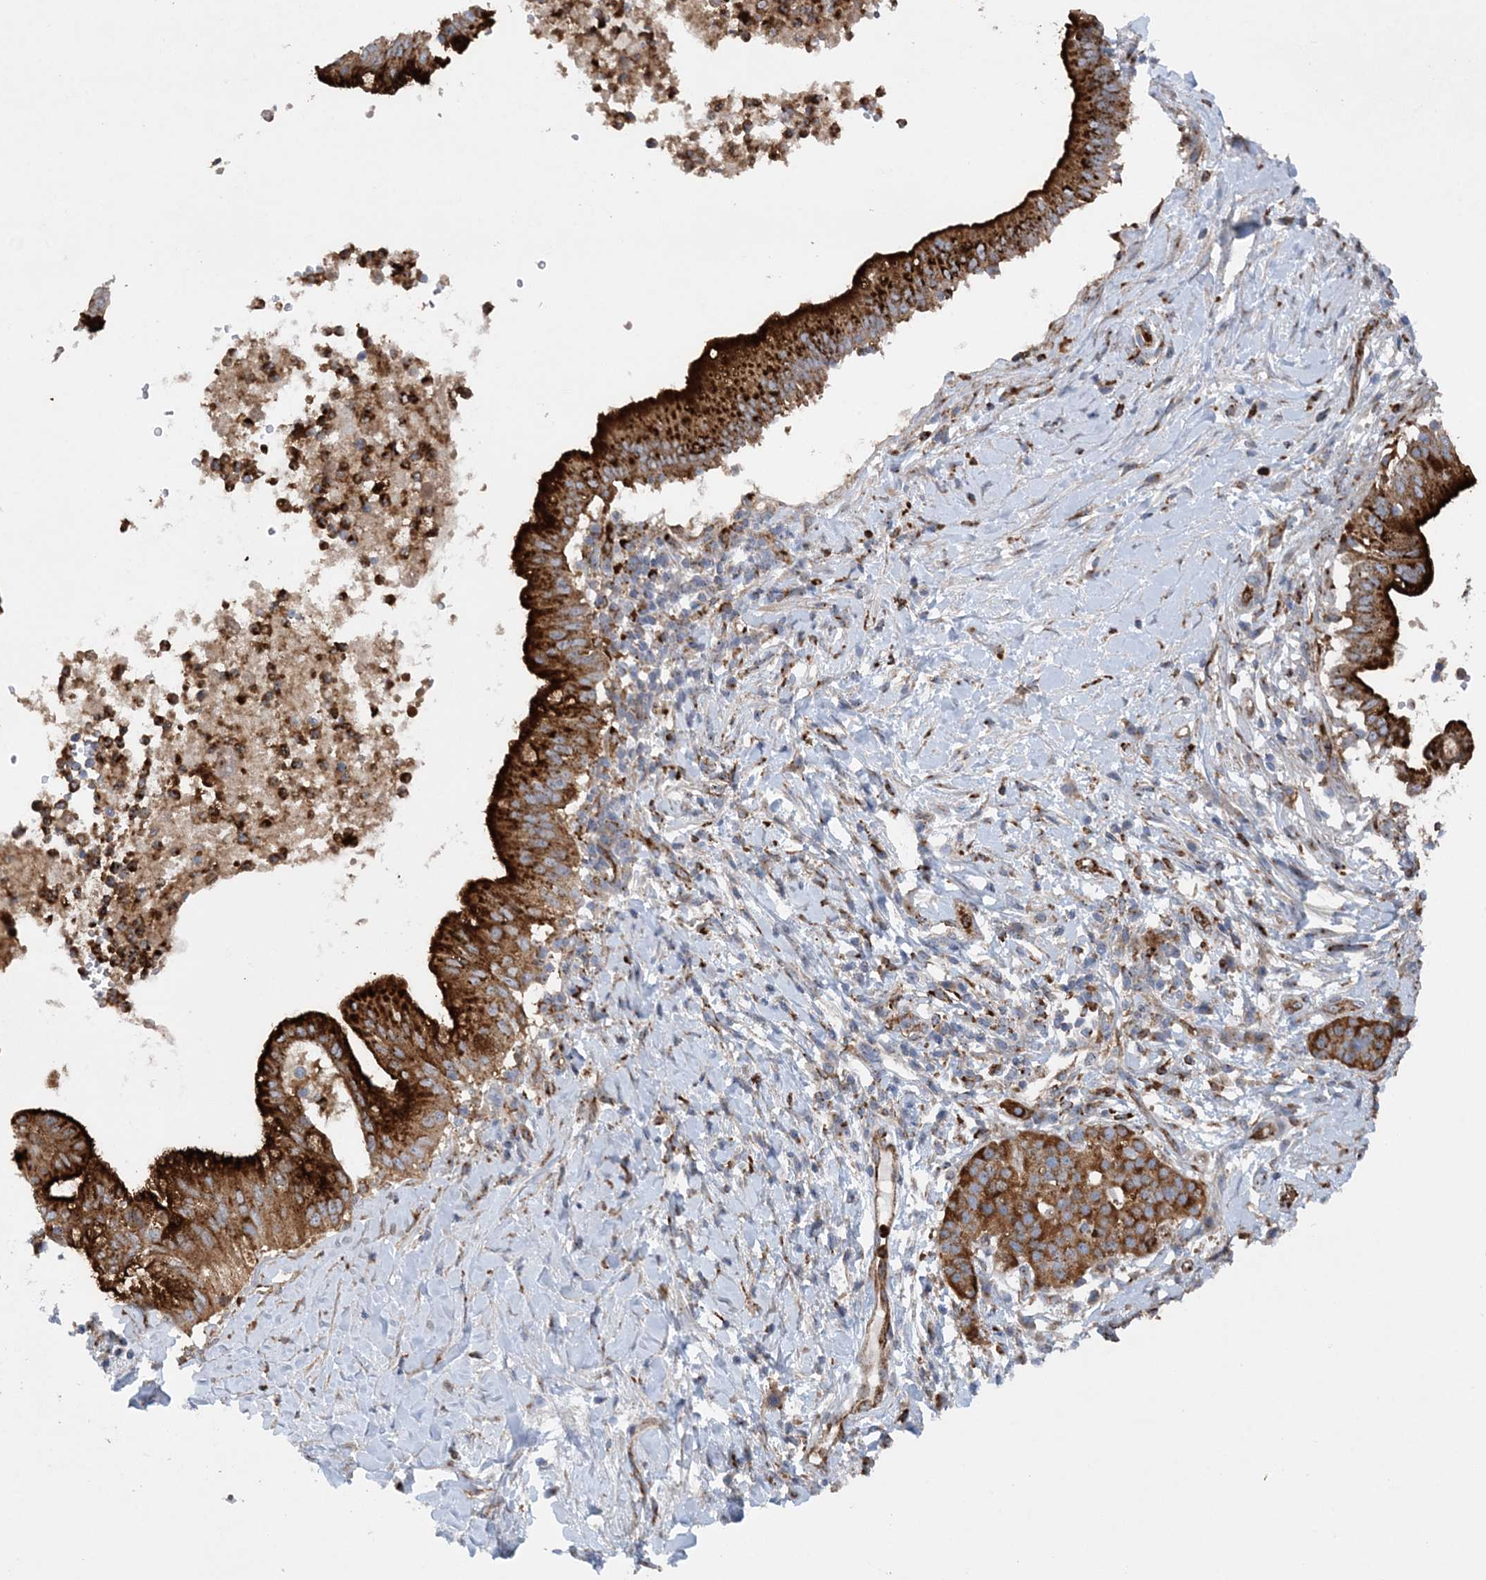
{"staining": {"intensity": "strong", "quantity": ">75%", "location": "cytoplasmic/membranous"}, "tissue": "pancreatic cancer", "cell_type": "Tumor cells", "image_type": "cancer", "snomed": [{"axis": "morphology", "description": "Adenocarcinoma, NOS"}, {"axis": "topography", "description": "Pancreas"}], "caption": "Protein staining by immunohistochemistry (IHC) reveals strong cytoplasmic/membranous staining in approximately >75% of tumor cells in pancreatic cancer (adenocarcinoma).", "gene": "PTTG1IP", "patient": {"sex": "male", "age": 68}}